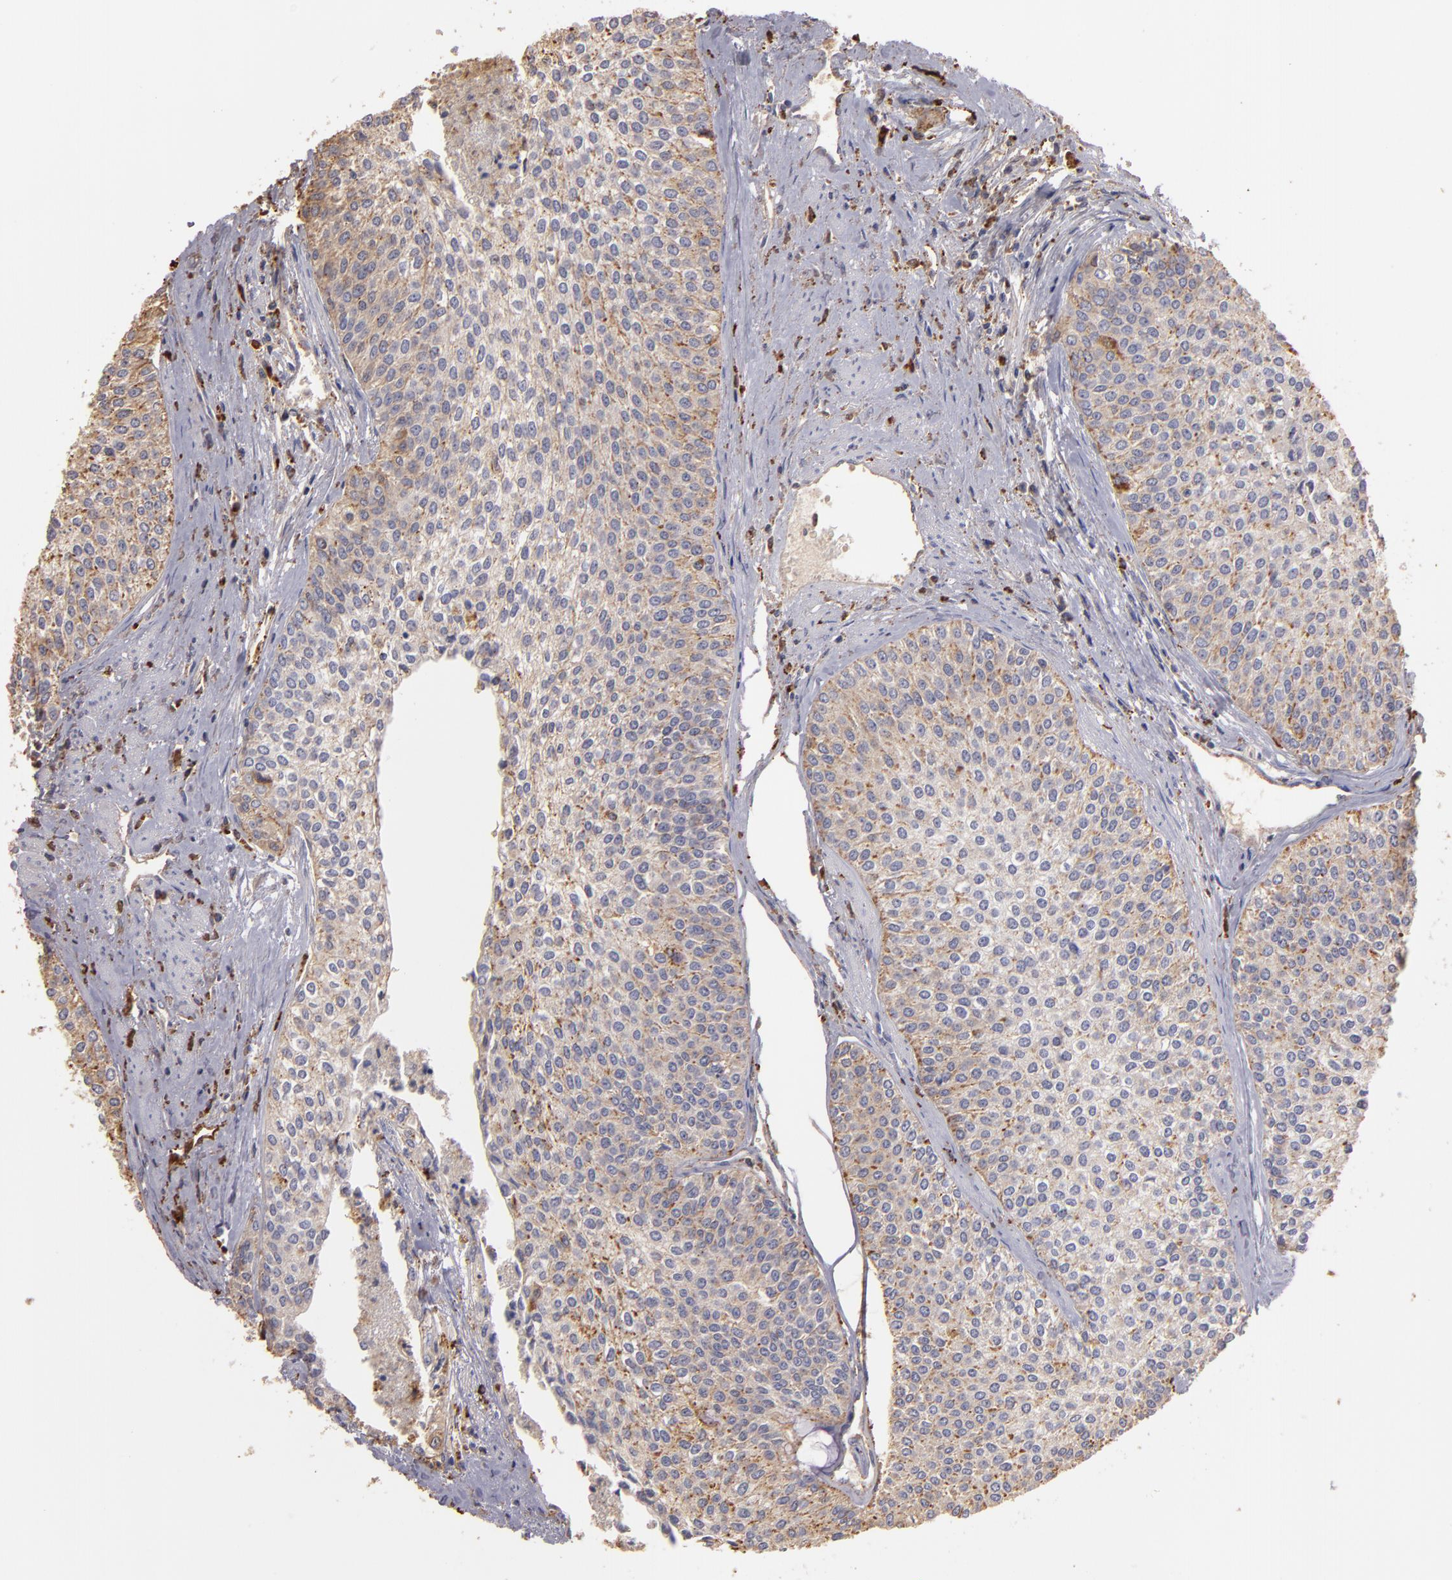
{"staining": {"intensity": "moderate", "quantity": ">75%", "location": "cytoplasmic/membranous"}, "tissue": "urothelial cancer", "cell_type": "Tumor cells", "image_type": "cancer", "snomed": [{"axis": "morphology", "description": "Urothelial carcinoma, Low grade"}, {"axis": "topography", "description": "Urinary bladder"}], "caption": "The image demonstrates staining of low-grade urothelial carcinoma, revealing moderate cytoplasmic/membranous protein staining (brown color) within tumor cells.", "gene": "TRAF1", "patient": {"sex": "female", "age": 73}}